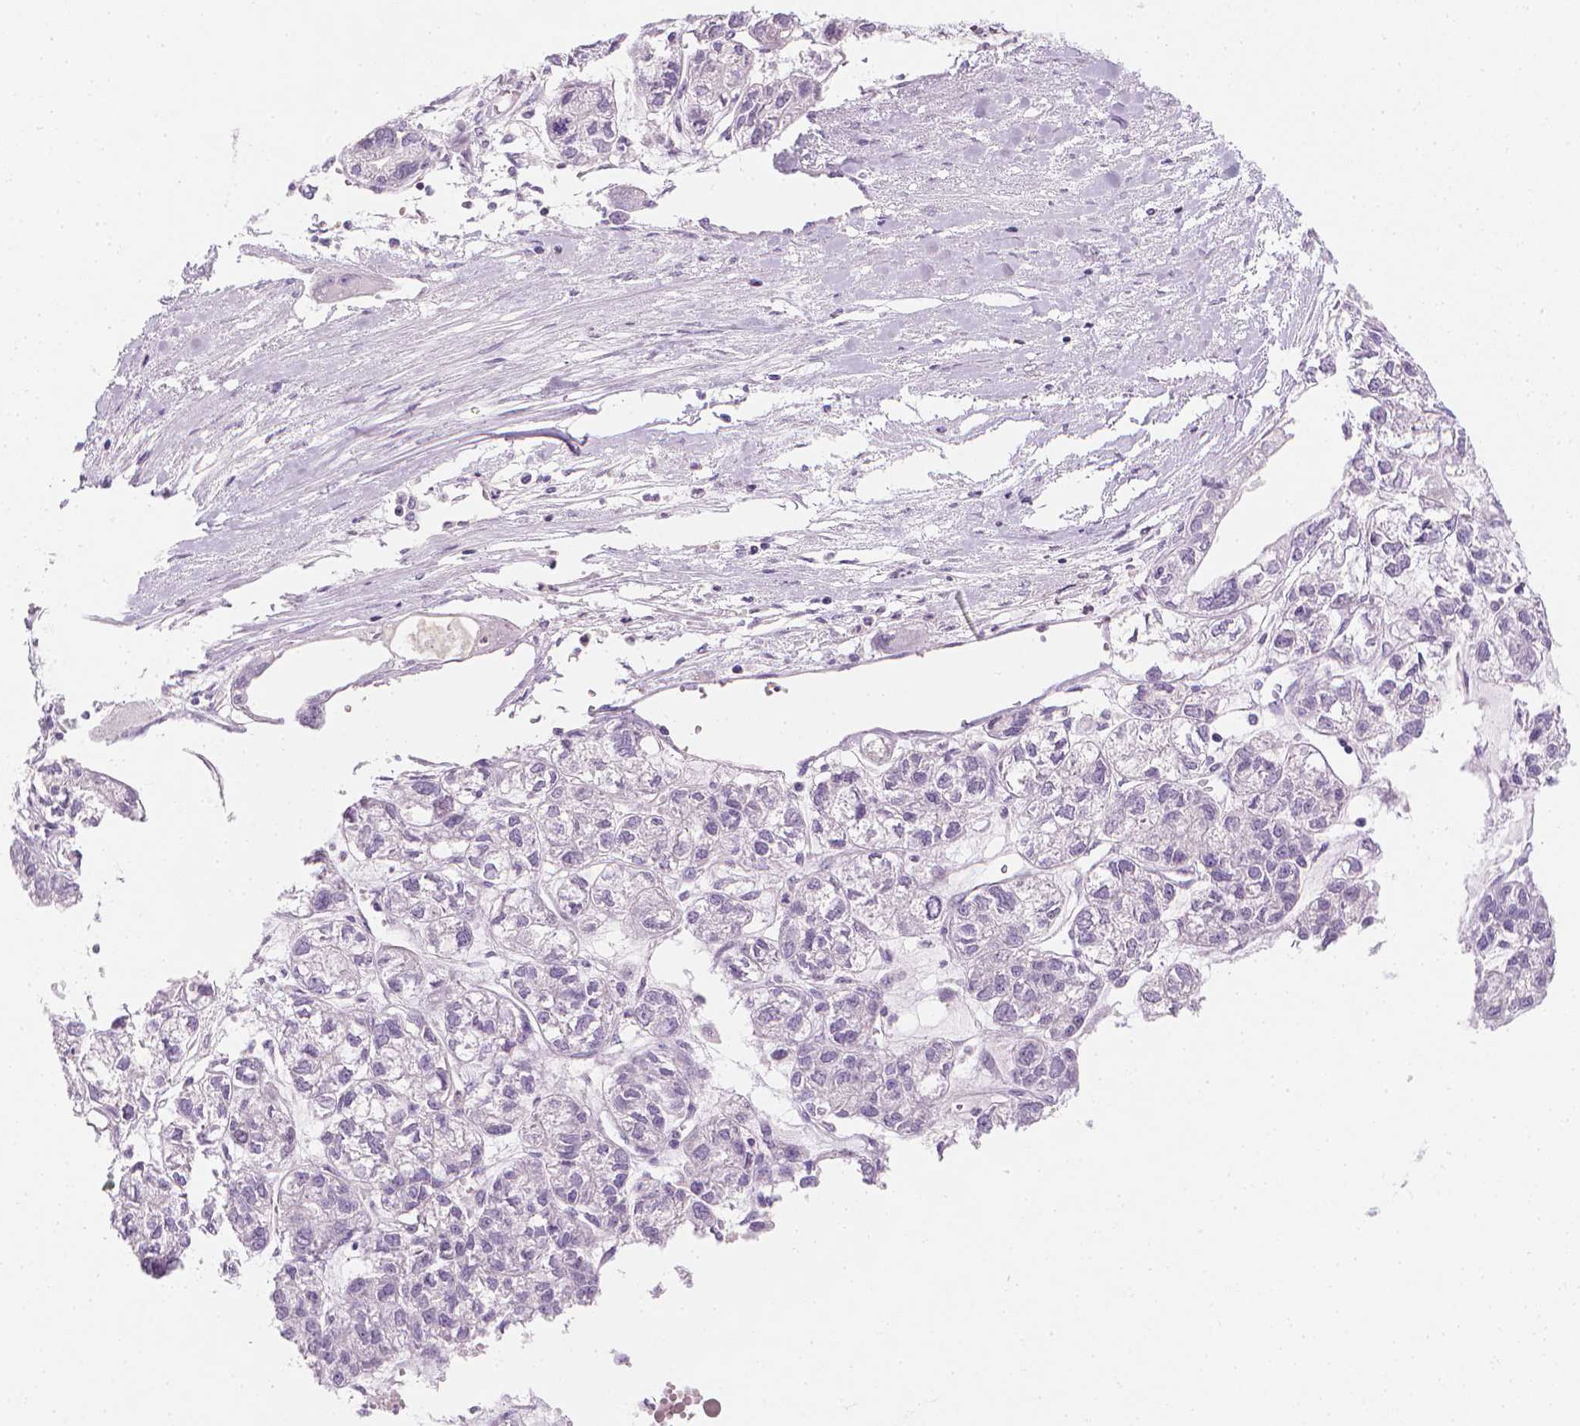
{"staining": {"intensity": "negative", "quantity": "none", "location": "none"}, "tissue": "ovarian cancer", "cell_type": "Tumor cells", "image_type": "cancer", "snomed": [{"axis": "morphology", "description": "Carcinoma, endometroid"}, {"axis": "topography", "description": "Ovary"}], "caption": "Photomicrograph shows no protein expression in tumor cells of ovarian cancer tissue.", "gene": "DCAF8L1", "patient": {"sex": "female", "age": 64}}